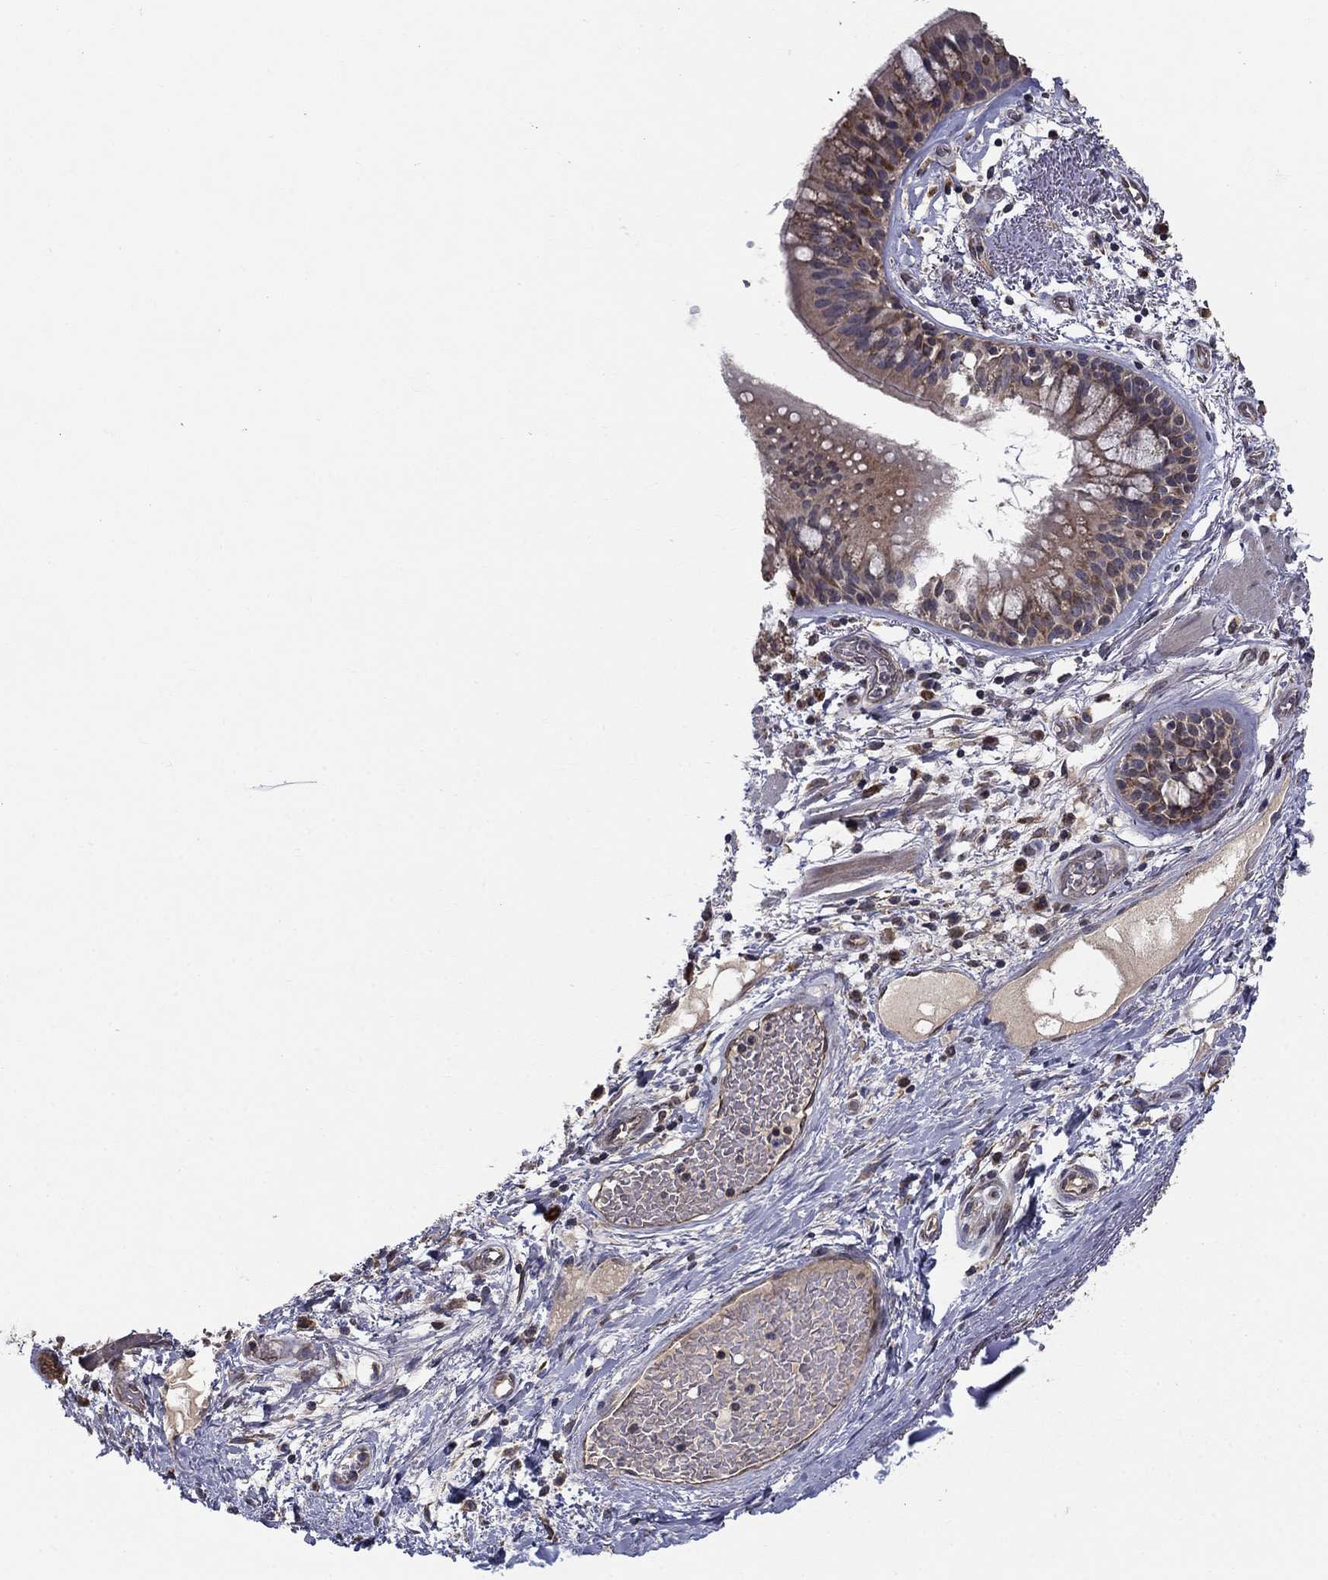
{"staining": {"intensity": "weak", "quantity": "25%-75%", "location": "cytoplasmic/membranous"}, "tissue": "bronchus", "cell_type": "Respiratory epithelial cells", "image_type": "normal", "snomed": [{"axis": "morphology", "description": "Normal tissue, NOS"}, {"axis": "topography", "description": "Bronchus"}, {"axis": "topography", "description": "Lung"}], "caption": "Weak cytoplasmic/membranous expression for a protein is appreciated in approximately 25%-75% of respiratory epithelial cells of normal bronchus using immunohistochemistry.", "gene": "SLC2A13", "patient": {"sex": "female", "age": 57}}